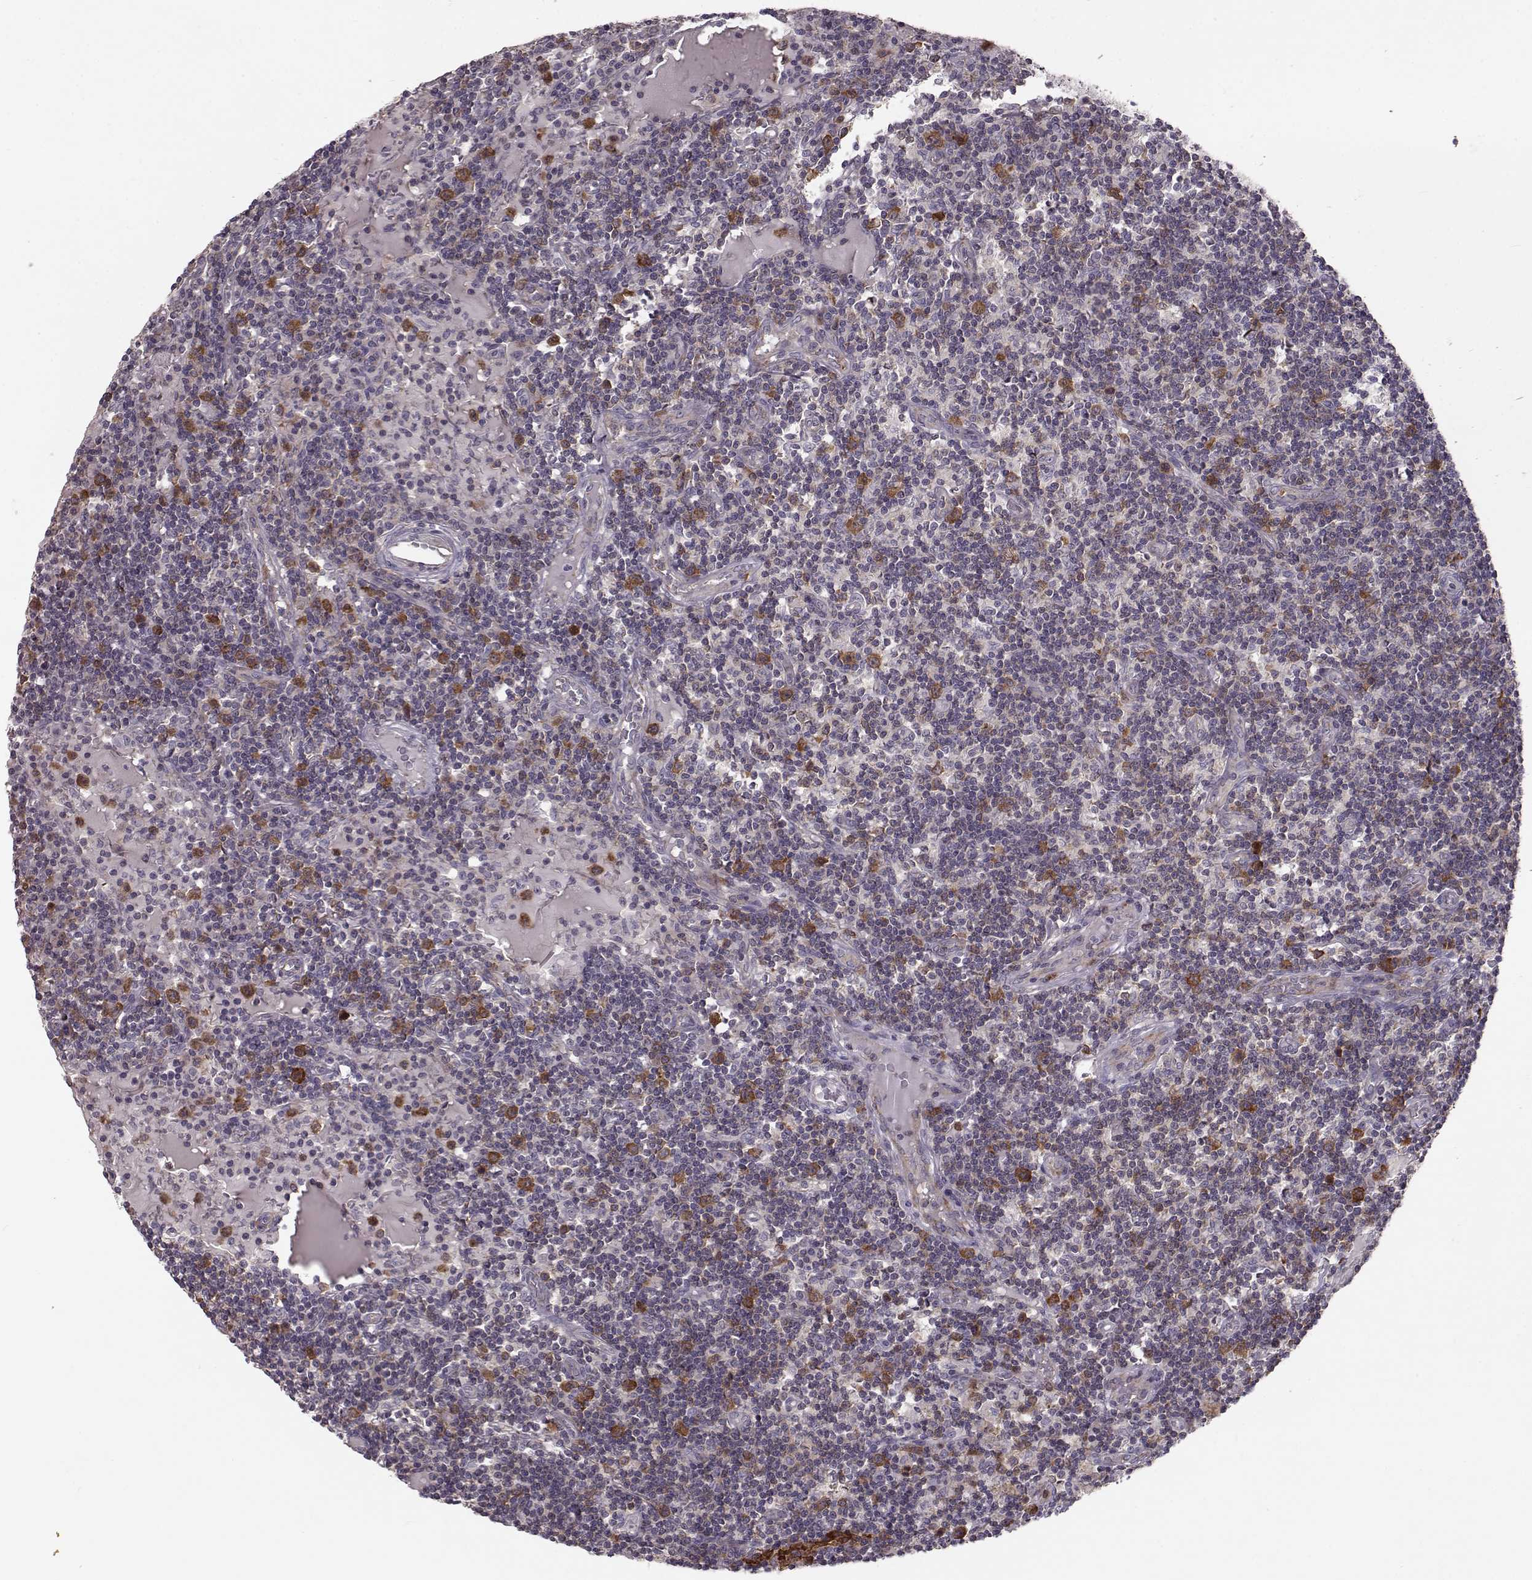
{"staining": {"intensity": "strong", "quantity": "<25%", "location": "cytoplasmic/membranous"}, "tissue": "lymph node", "cell_type": "Germinal center cells", "image_type": "normal", "snomed": [{"axis": "morphology", "description": "Normal tissue, NOS"}, {"axis": "topography", "description": "Lymph node"}], "caption": "Strong cytoplasmic/membranous protein expression is identified in about <25% of germinal center cells in lymph node.", "gene": "RANBP1", "patient": {"sex": "female", "age": 72}}